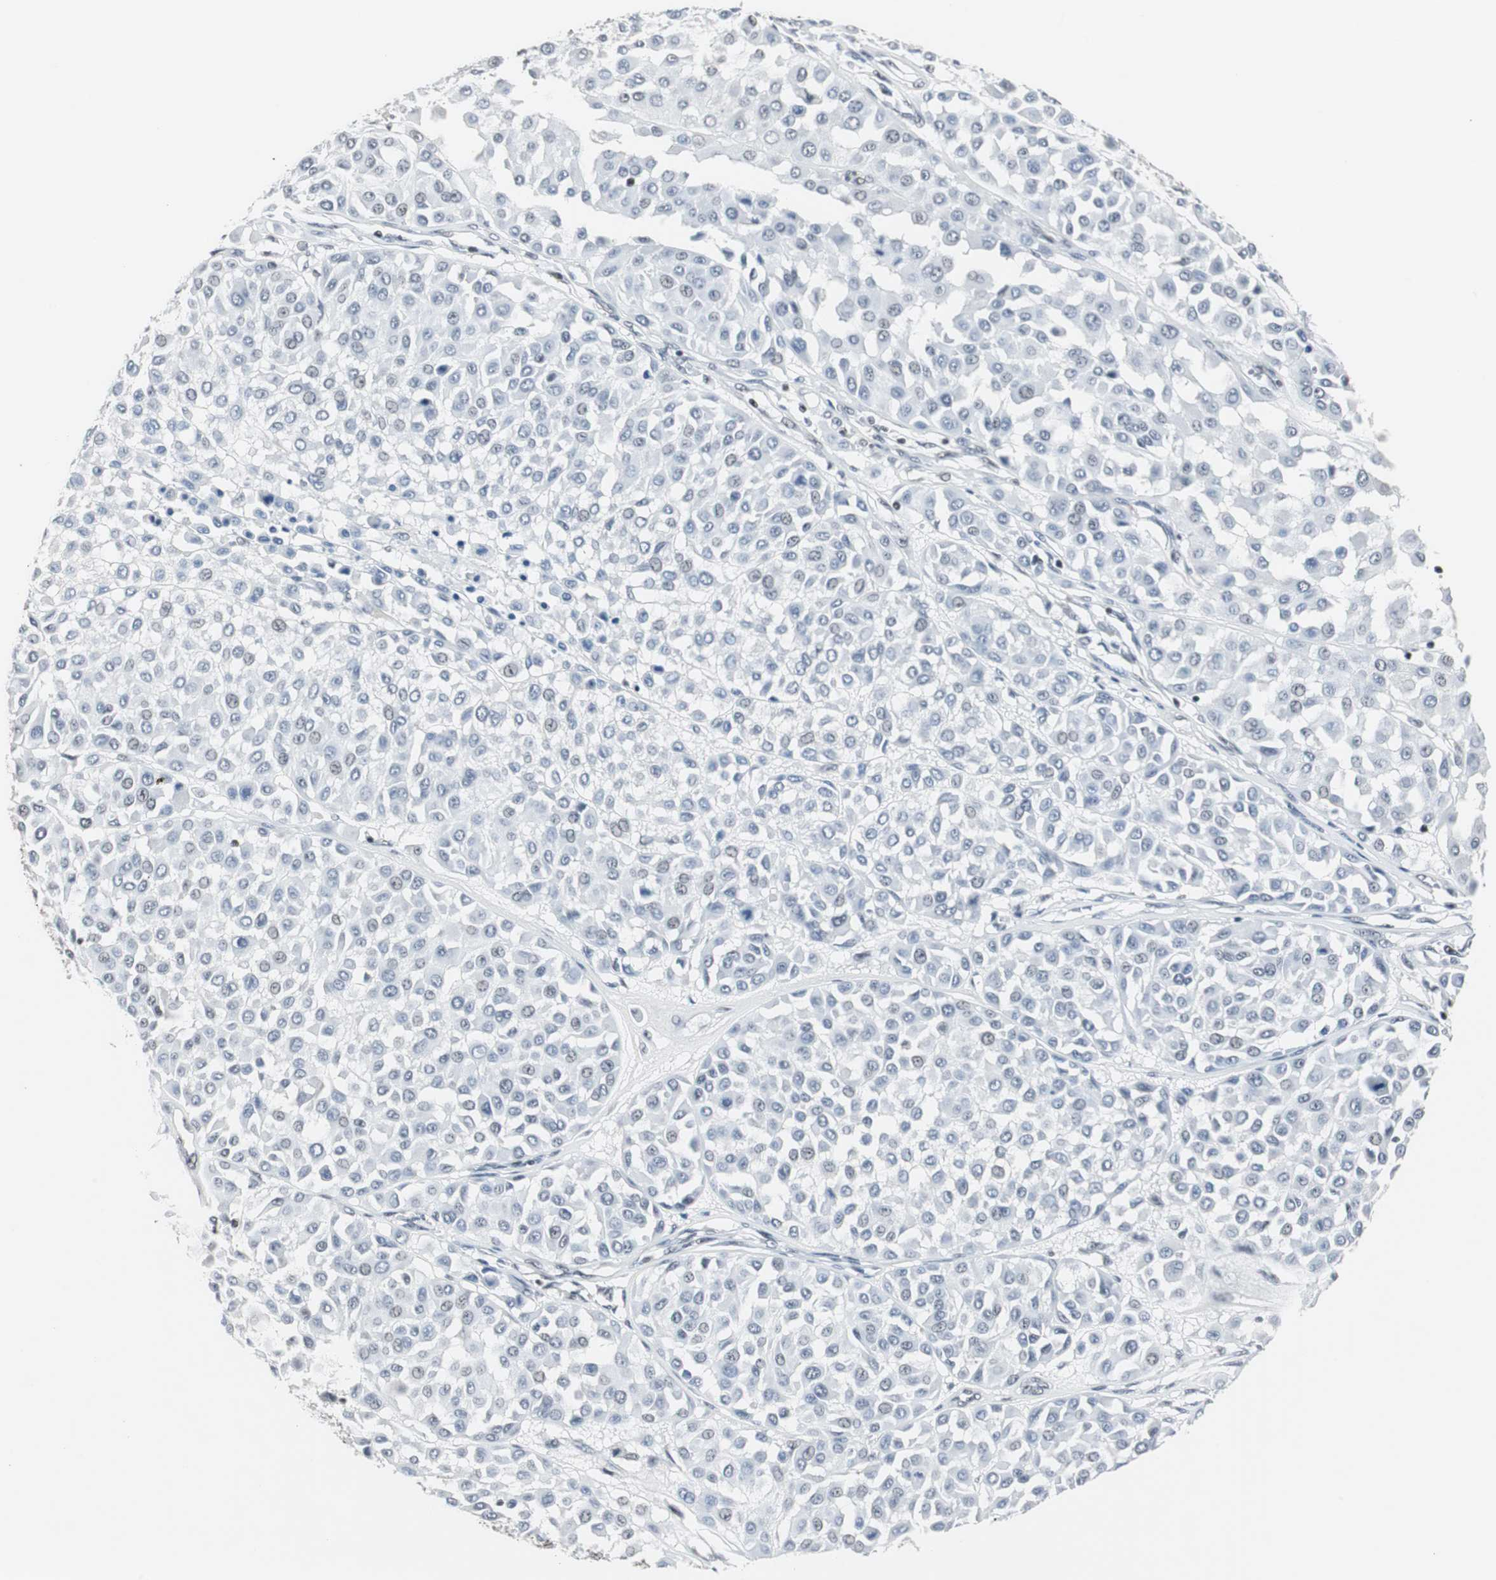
{"staining": {"intensity": "negative", "quantity": "none", "location": "none"}, "tissue": "melanoma", "cell_type": "Tumor cells", "image_type": "cancer", "snomed": [{"axis": "morphology", "description": "Malignant melanoma, Metastatic site"}, {"axis": "topography", "description": "Soft tissue"}], "caption": "Photomicrograph shows no protein staining in tumor cells of malignant melanoma (metastatic site) tissue. (DAB (3,3'-diaminobenzidine) IHC, high magnification).", "gene": "RAD9A", "patient": {"sex": "male", "age": 41}}